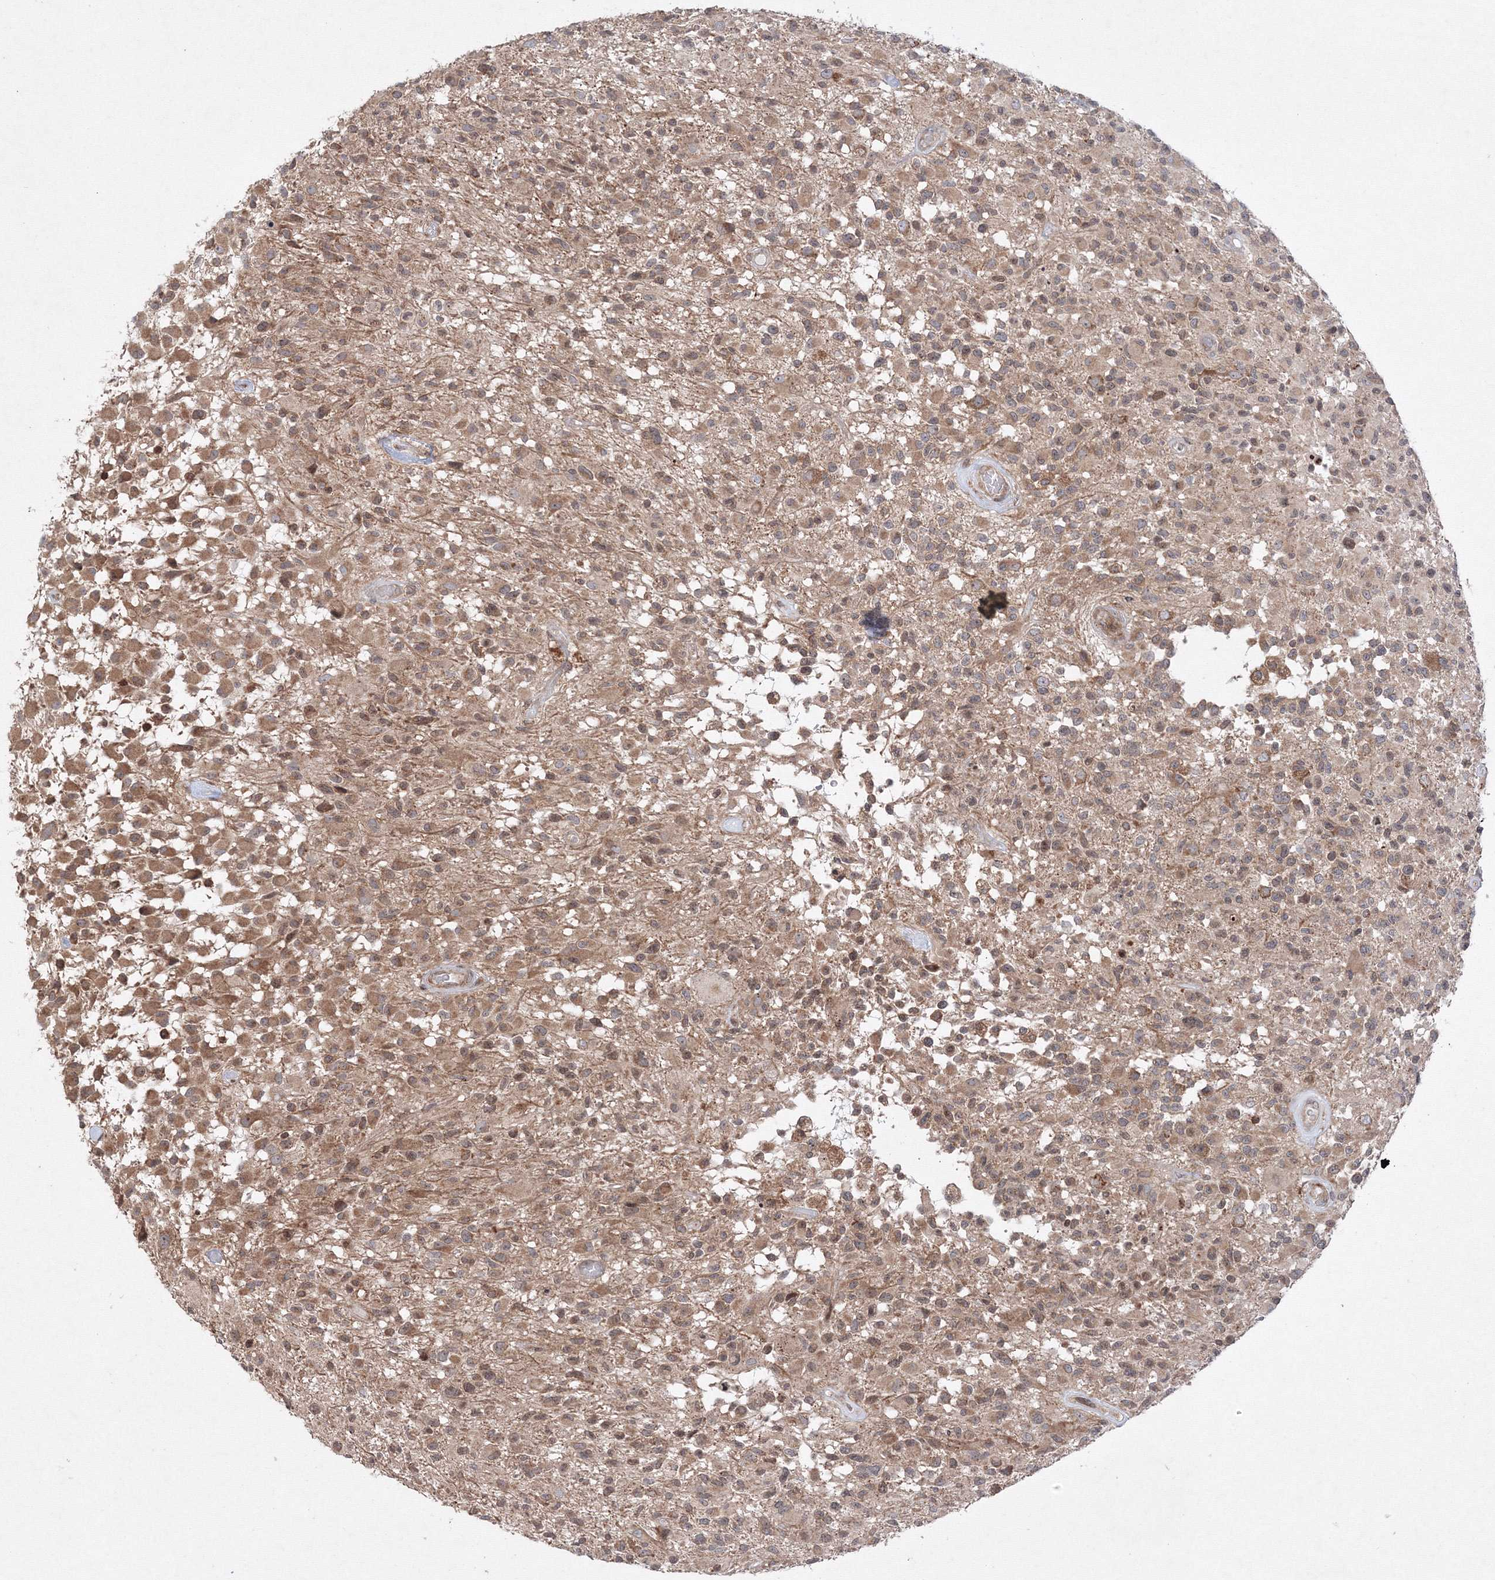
{"staining": {"intensity": "moderate", "quantity": ">75%", "location": "cytoplasmic/membranous,nuclear"}, "tissue": "glioma", "cell_type": "Tumor cells", "image_type": "cancer", "snomed": [{"axis": "morphology", "description": "Glioma, malignant, High grade"}, {"axis": "morphology", "description": "Glioblastoma, NOS"}, {"axis": "topography", "description": "Brain"}], "caption": "IHC (DAB (3,3'-diaminobenzidine)) staining of glioma reveals moderate cytoplasmic/membranous and nuclear protein staining in approximately >75% of tumor cells.", "gene": "MKRN2", "patient": {"sex": "male", "age": 60}}